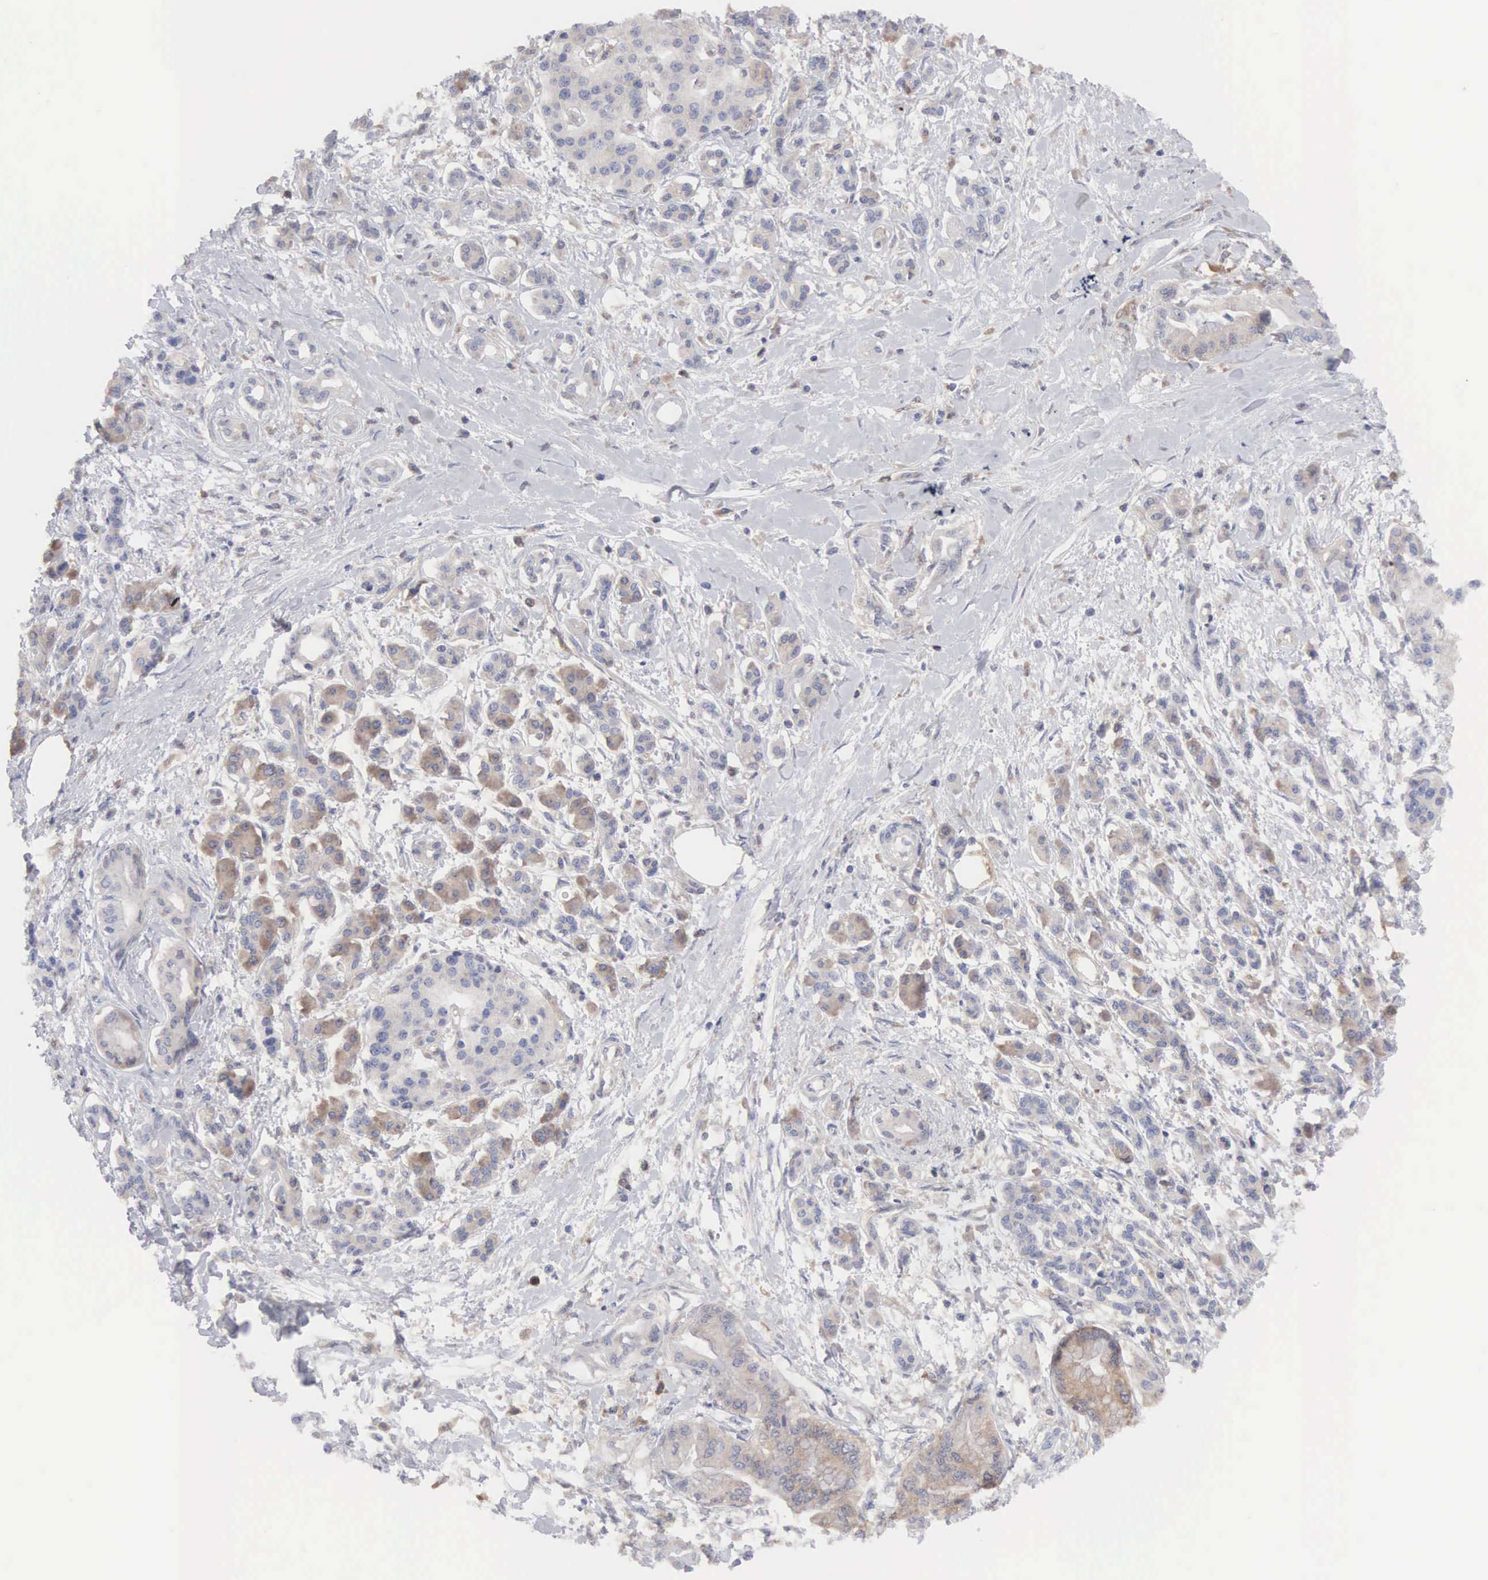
{"staining": {"intensity": "weak", "quantity": "25%-75%", "location": "cytoplasmic/membranous"}, "tissue": "pancreatic cancer", "cell_type": "Tumor cells", "image_type": "cancer", "snomed": [{"axis": "morphology", "description": "Adenocarcinoma, NOS"}, {"axis": "topography", "description": "Pancreas"}], "caption": "Protein expression analysis of human pancreatic cancer (adenocarcinoma) reveals weak cytoplasmic/membranous positivity in approximately 25%-75% of tumor cells.", "gene": "MTHFD1", "patient": {"sex": "female", "age": 64}}